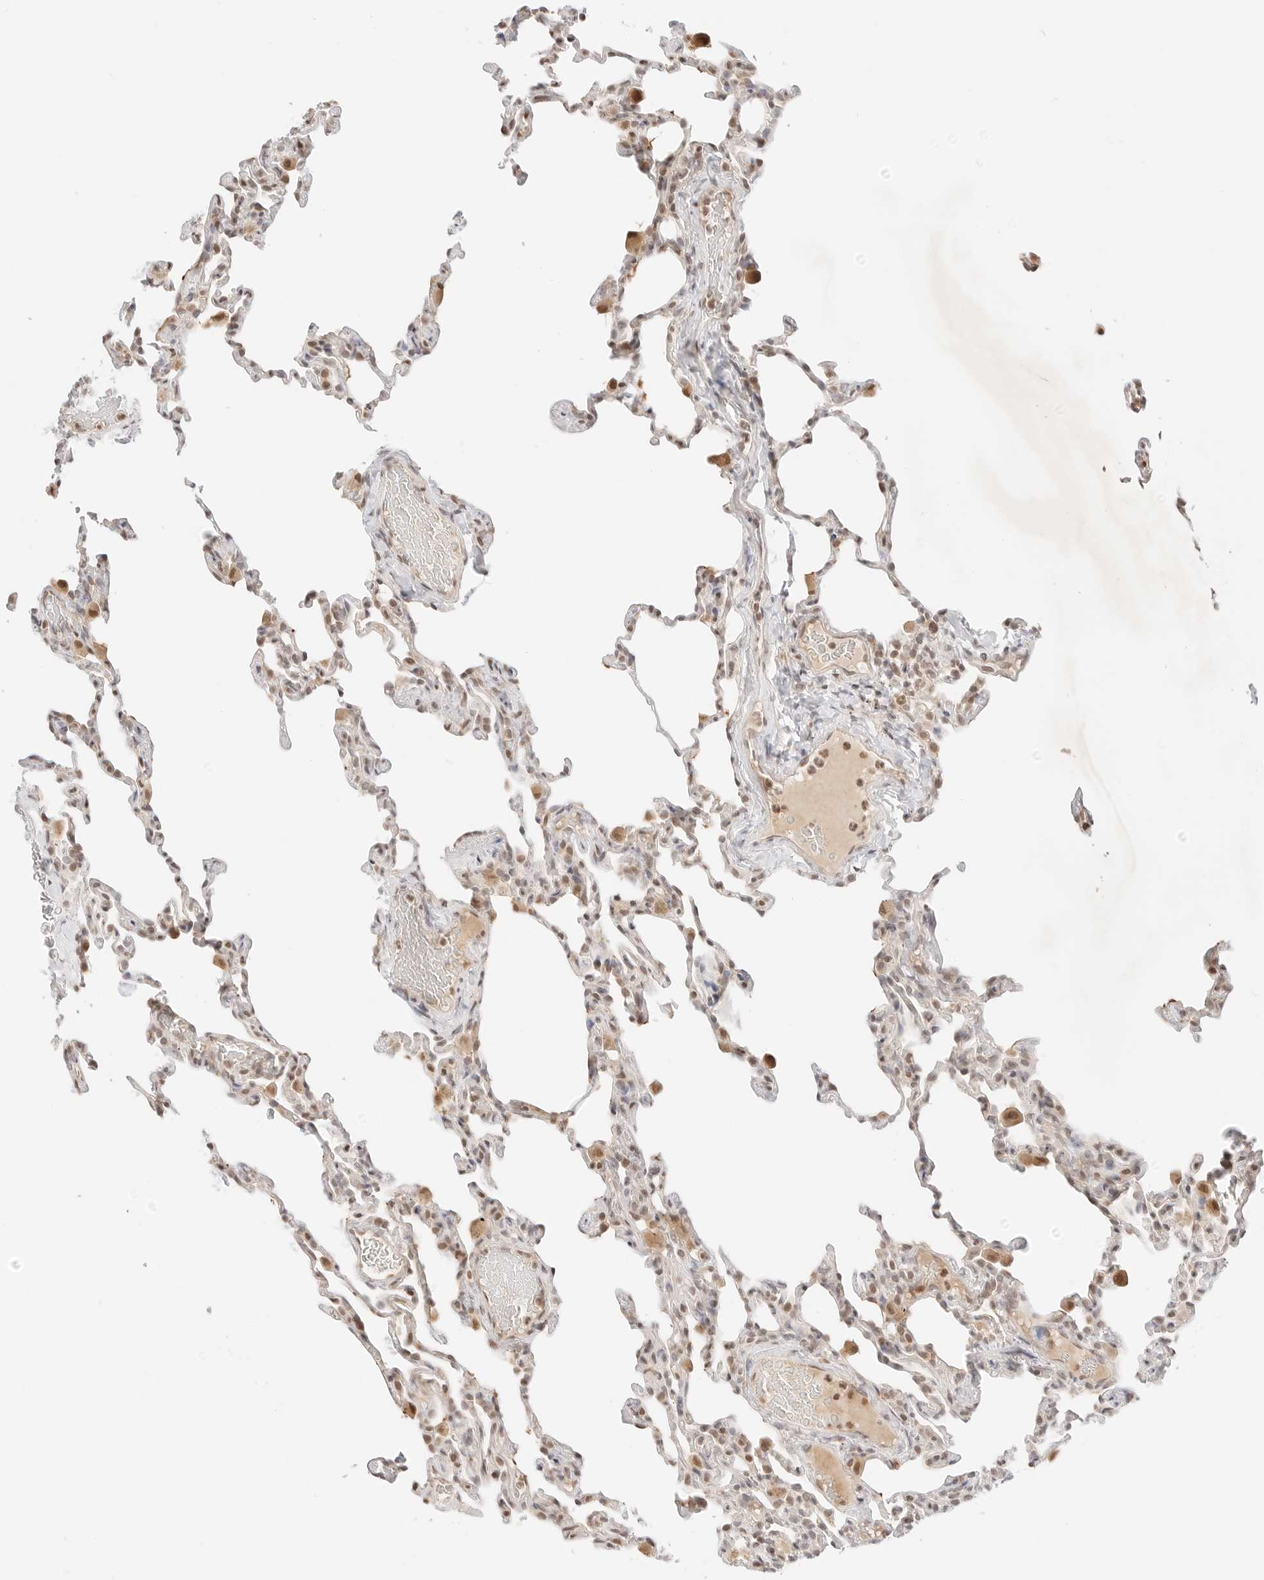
{"staining": {"intensity": "weak", "quantity": "25%-75%", "location": "cytoplasmic/membranous,nuclear"}, "tissue": "lung", "cell_type": "Alveolar cells", "image_type": "normal", "snomed": [{"axis": "morphology", "description": "Normal tissue, NOS"}, {"axis": "topography", "description": "Lung"}], "caption": "High-power microscopy captured an immunohistochemistry (IHC) histopathology image of benign lung, revealing weak cytoplasmic/membranous,nuclear positivity in about 25%-75% of alveolar cells.", "gene": "RPS6KL1", "patient": {"sex": "male", "age": 20}}